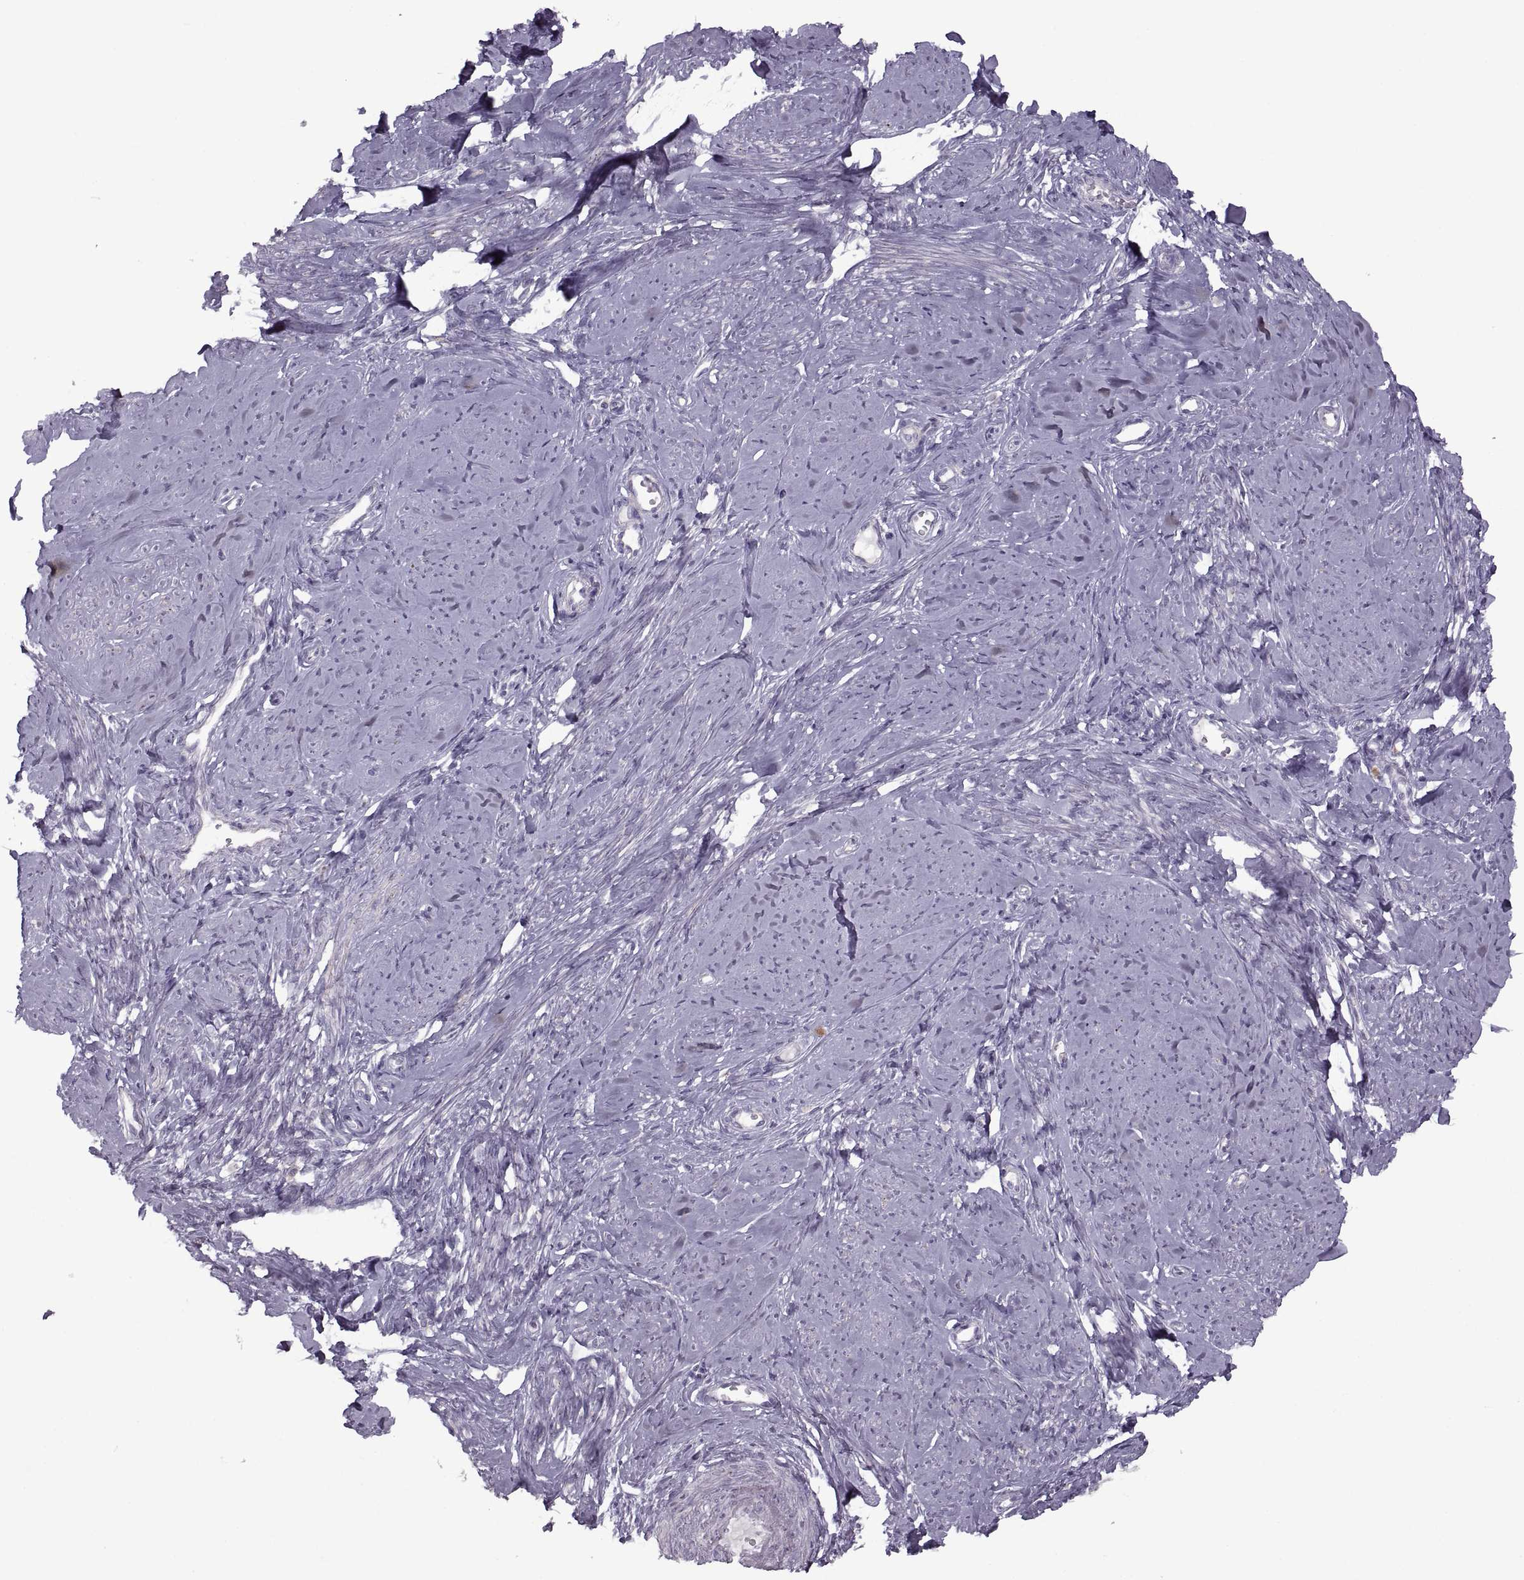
{"staining": {"intensity": "weak", "quantity": "<25%", "location": "cytoplasmic/membranous"}, "tissue": "smooth muscle", "cell_type": "Smooth muscle cells", "image_type": "normal", "snomed": [{"axis": "morphology", "description": "Normal tissue, NOS"}, {"axis": "topography", "description": "Smooth muscle"}], "caption": "An image of smooth muscle stained for a protein shows no brown staining in smooth muscle cells. (DAB (3,3'-diaminobenzidine) immunohistochemistry with hematoxylin counter stain).", "gene": "PIERCE1", "patient": {"sex": "female", "age": 48}}